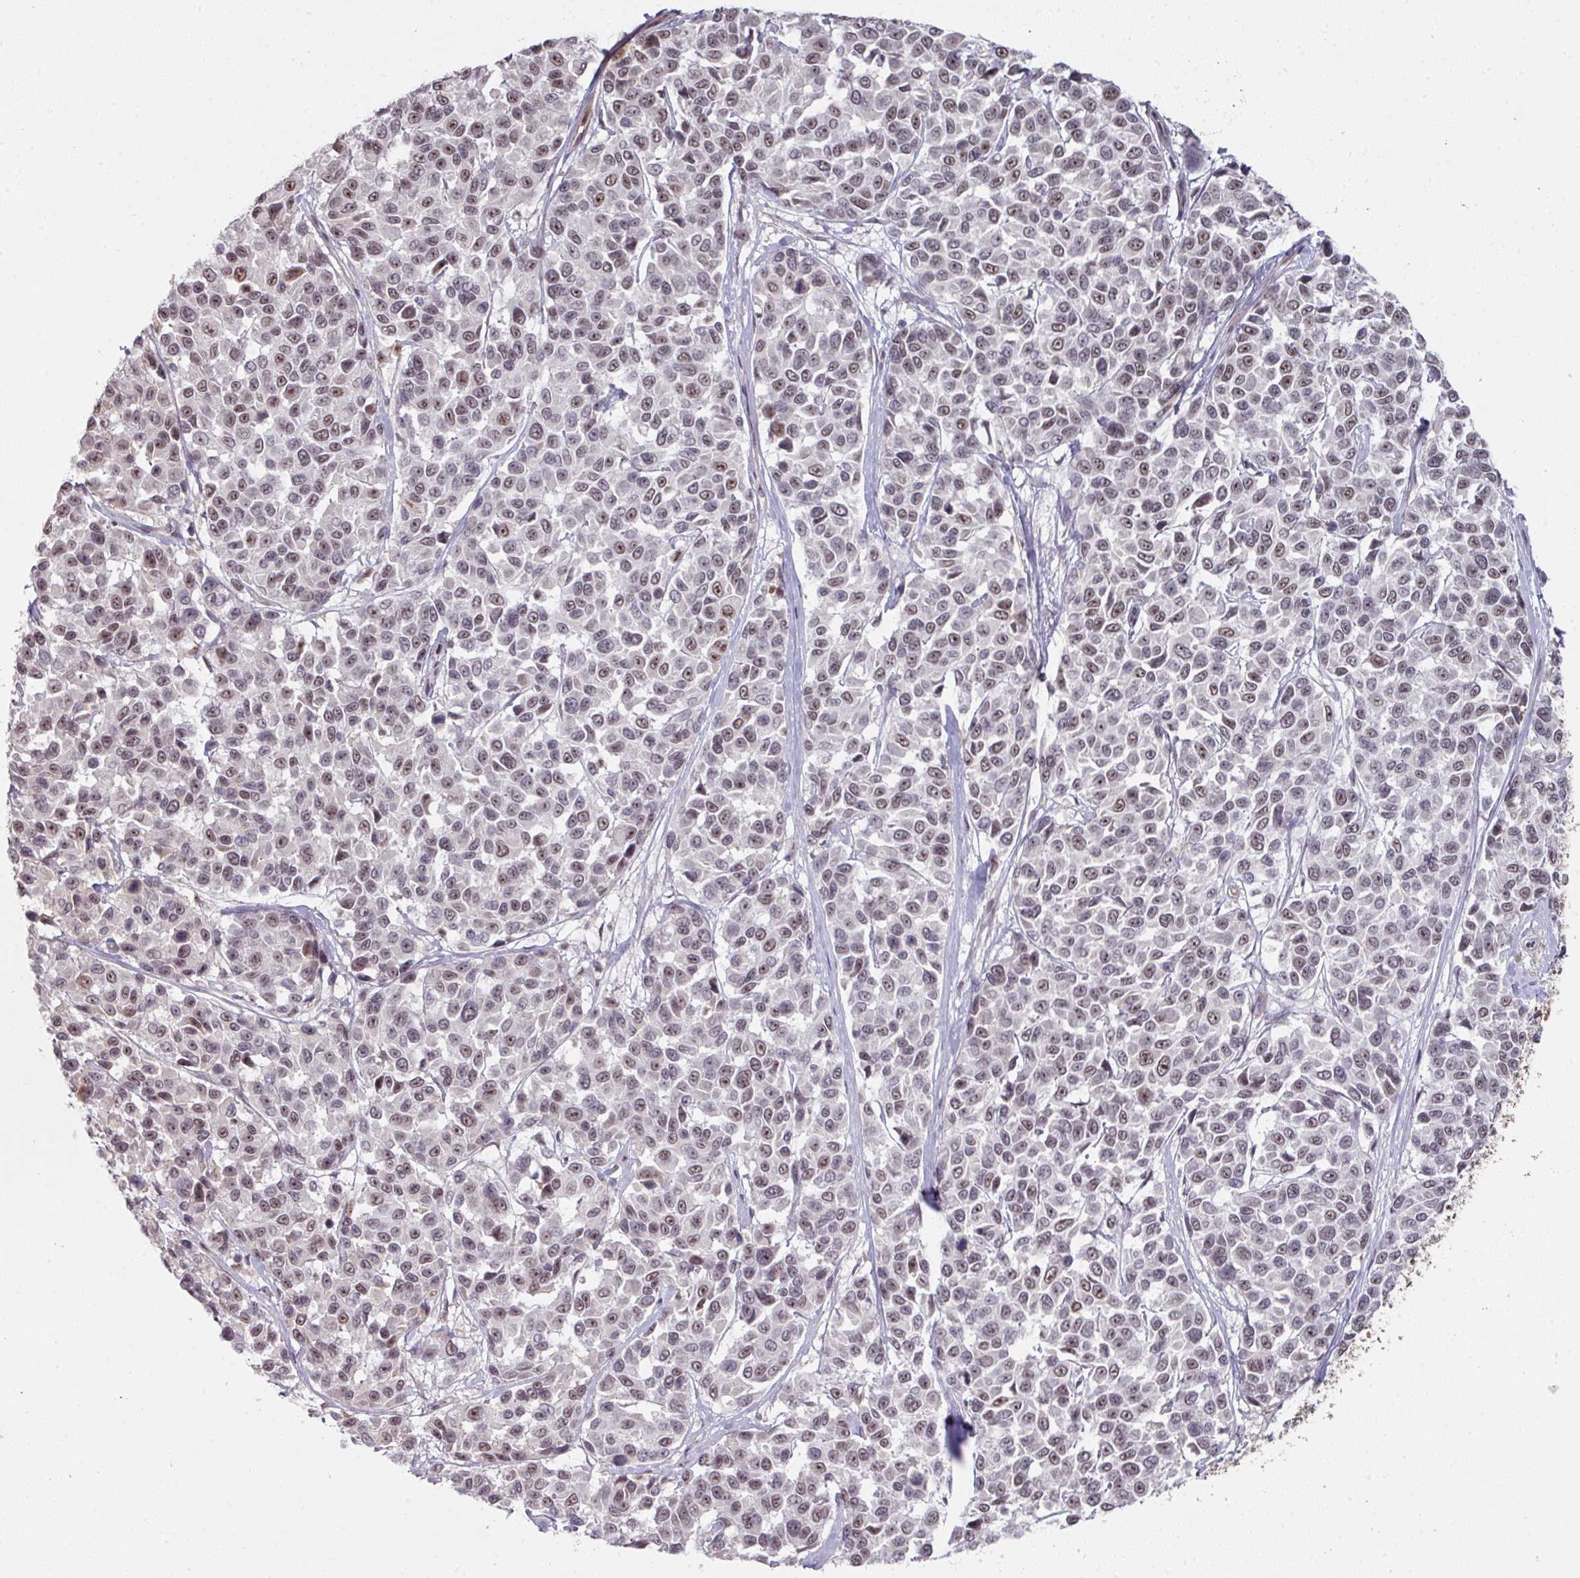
{"staining": {"intensity": "moderate", "quantity": "25%-75%", "location": "nuclear"}, "tissue": "melanoma", "cell_type": "Tumor cells", "image_type": "cancer", "snomed": [{"axis": "morphology", "description": "Malignant melanoma, NOS"}, {"axis": "topography", "description": "Skin"}], "caption": "Human malignant melanoma stained with a protein marker shows moderate staining in tumor cells.", "gene": "GTF2H3", "patient": {"sex": "female", "age": 66}}